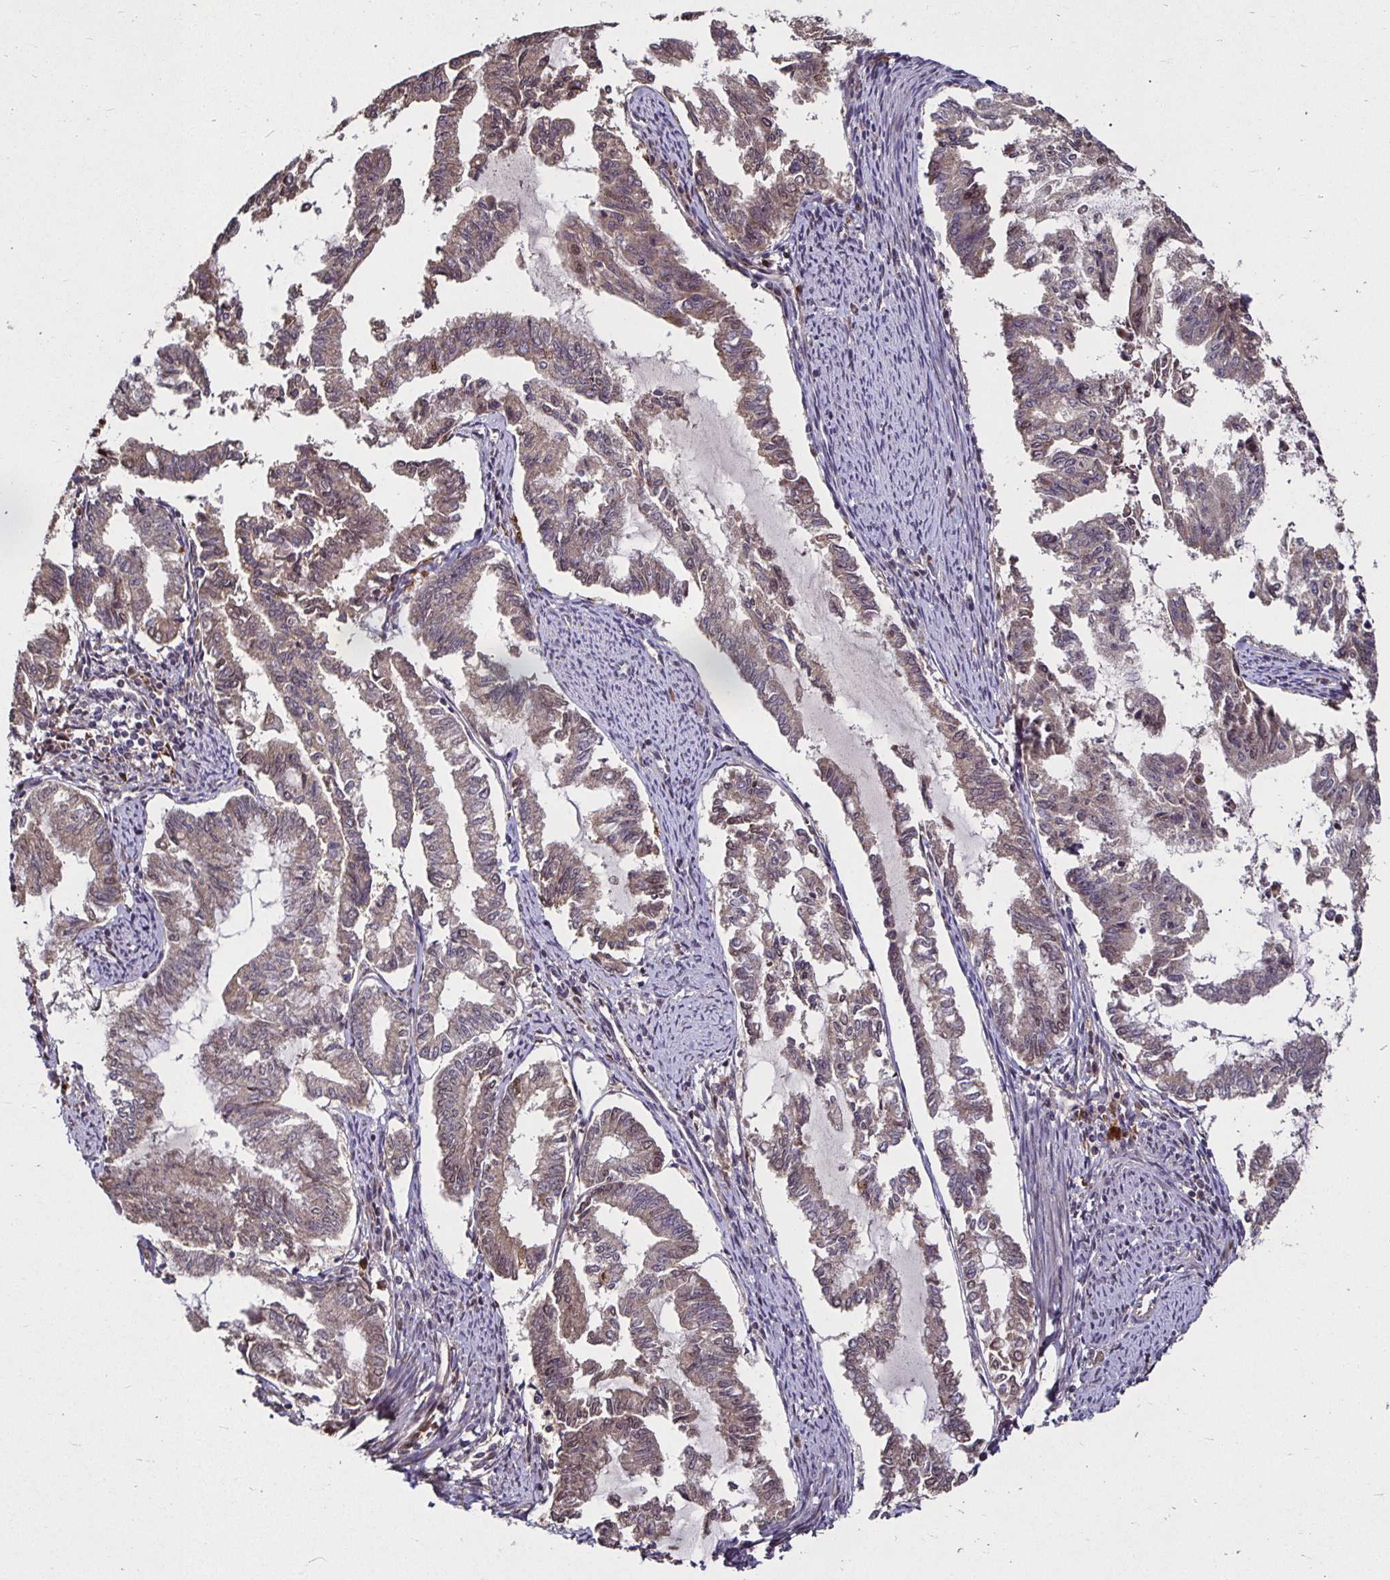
{"staining": {"intensity": "weak", "quantity": "25%-75%", "location": "cytoplasmic/membranous"}, "tissue": "endometrial cancer", "cell_type": "Tumor cells", "image_type": "cancer", "snomed": [{"axis": "morphology", "description": "Adenocarcinoma, NOS"}, {"axis": "topography", "description": "Endometrium"}], "caption": "A brown stain labels weak cytoplasmic/membranous positivity of a protein in endometrial cancer (adenocarcinoma) tumor cells.", "gene": "SMYD3", "patient": {"sex": "female", "age": 79}}